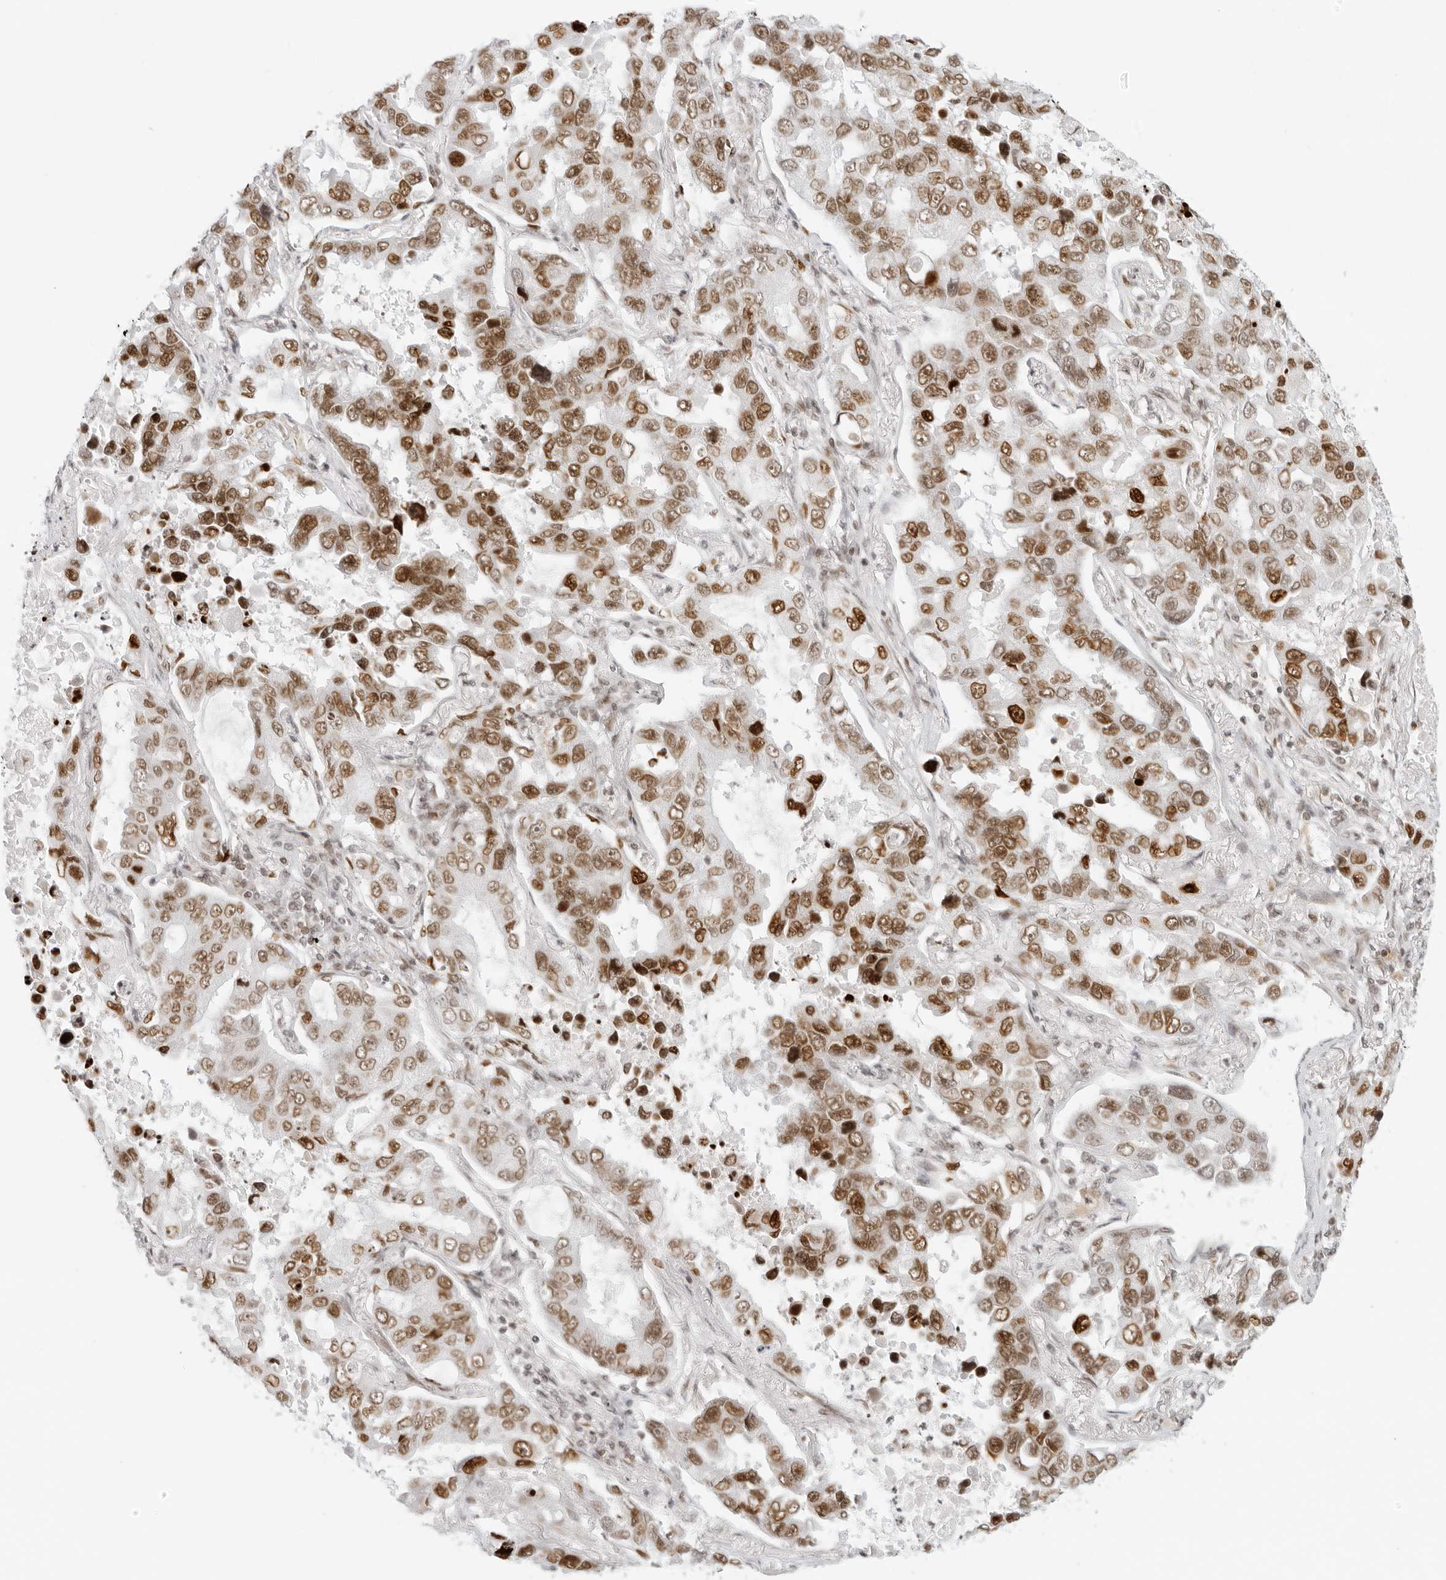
{"staining": {"intensity": "moderate", "quantity": ">75%", "location": "nuclear"}, "tissue": "lung cancer", "cell_type": "Tumor cells", "image_type": "cancer", "snomed": [{"axis": "morphology", "description": "Adenocarcinoma, NOS"}, {"axis": "topography", "description": "Lung"}], "caption": "DAB immunohistochemical staining of adenocarcinoma (lung) demonstrates moderate nuclear protein expression in approximately >75% of tumor cells.", "gene": "RCC1", "patient": {"sex": "male", "age": 64}}